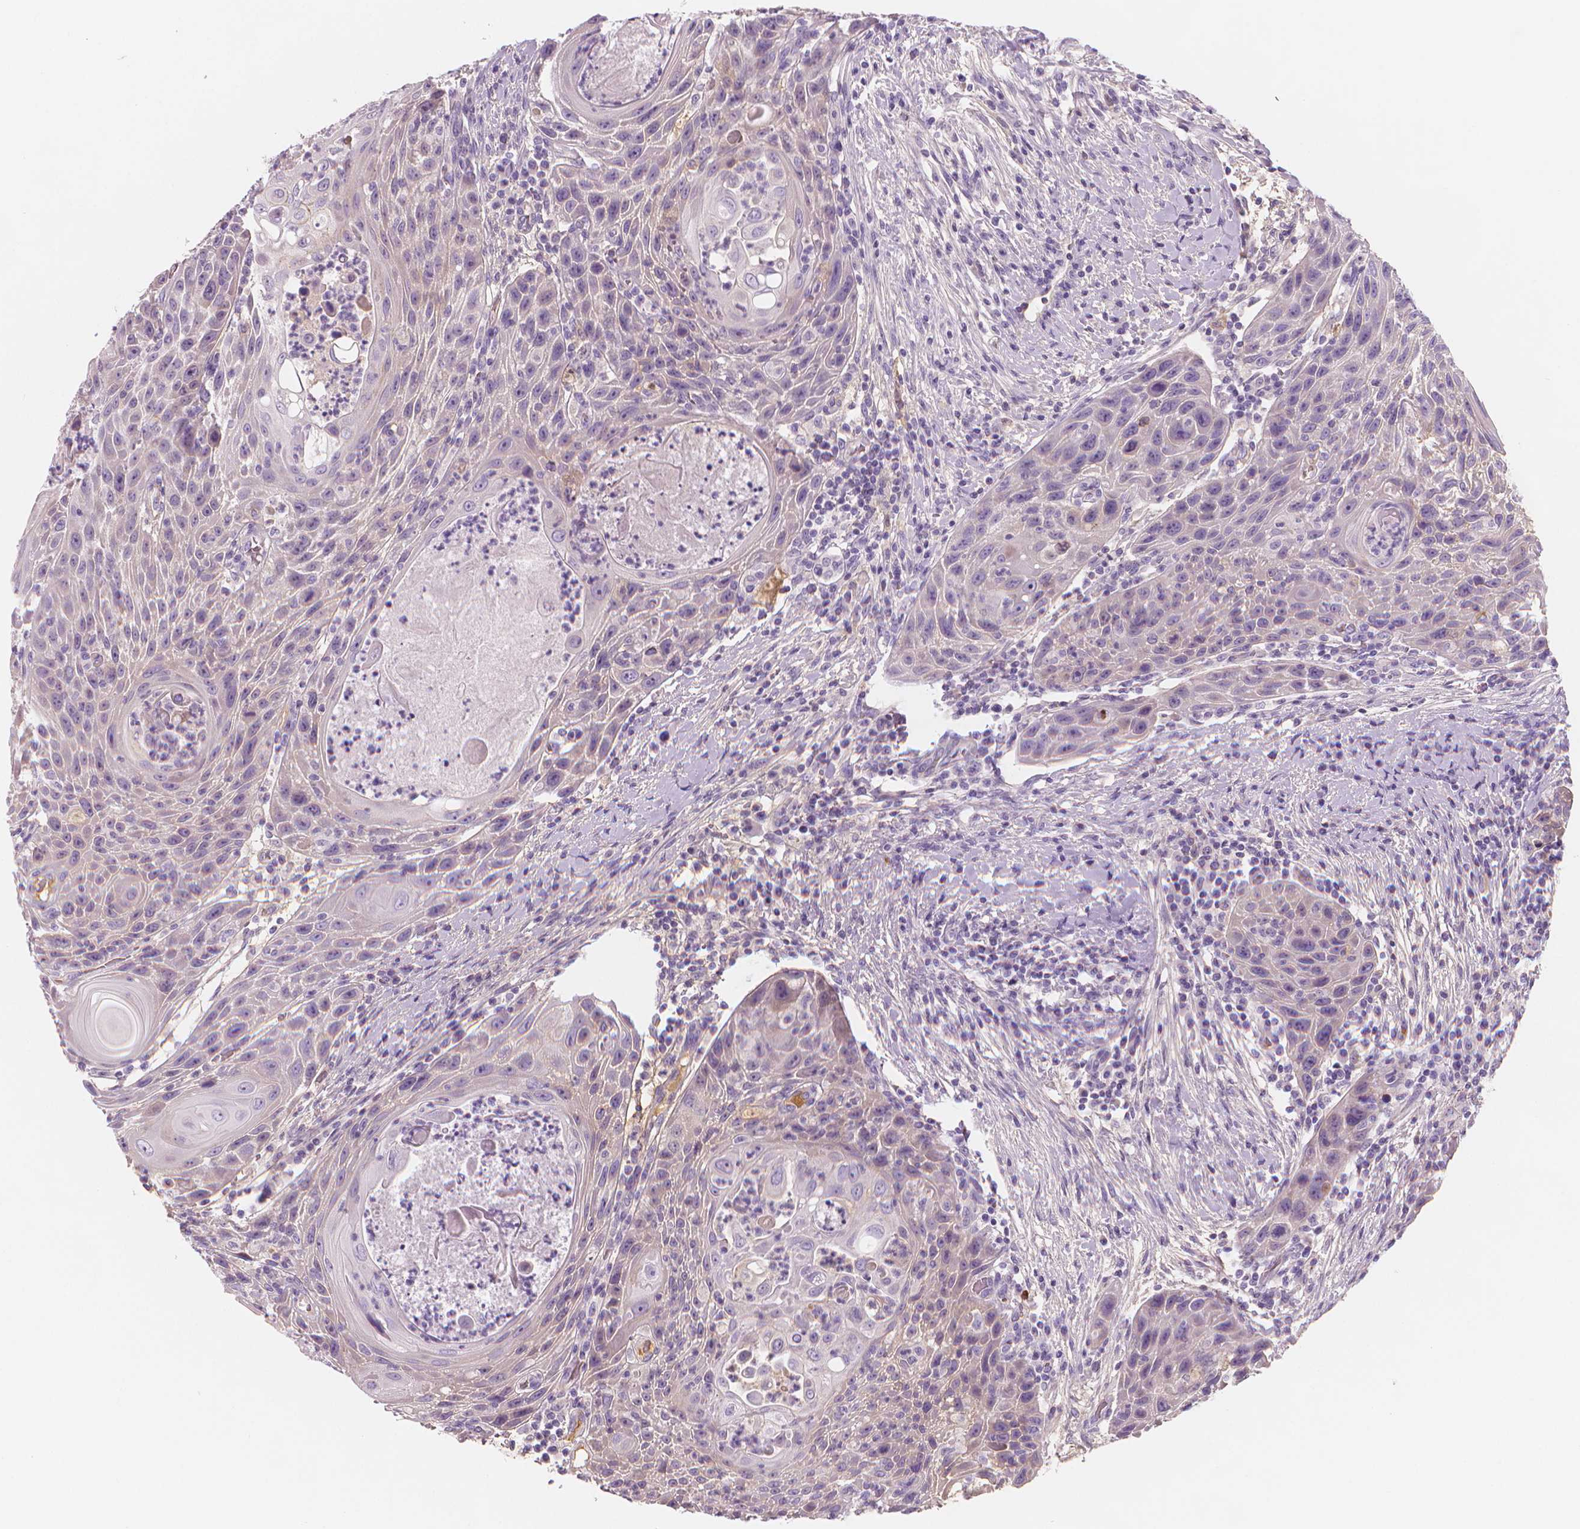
{"staining": {"intensity": "negative", "quantity": "none", "location": "none"}, "tissue": "head and neck cancer", "cell_type": "Tumor cells", "image_type": "cancer", "snomed": [{"axis": "morphology", "description": "Squamous cell carcinoma, NOS"}, {"axis": "topography", "description": "Head-Neck"}], "caption": "There is no significant expression in tumor cells of head and neck cancer. (Brightfield microscopy of DAB immunohistochemistry (IHC) at high magnification).", "gene": "APOA4", "patient": {"sex": "male", "age": 69}}